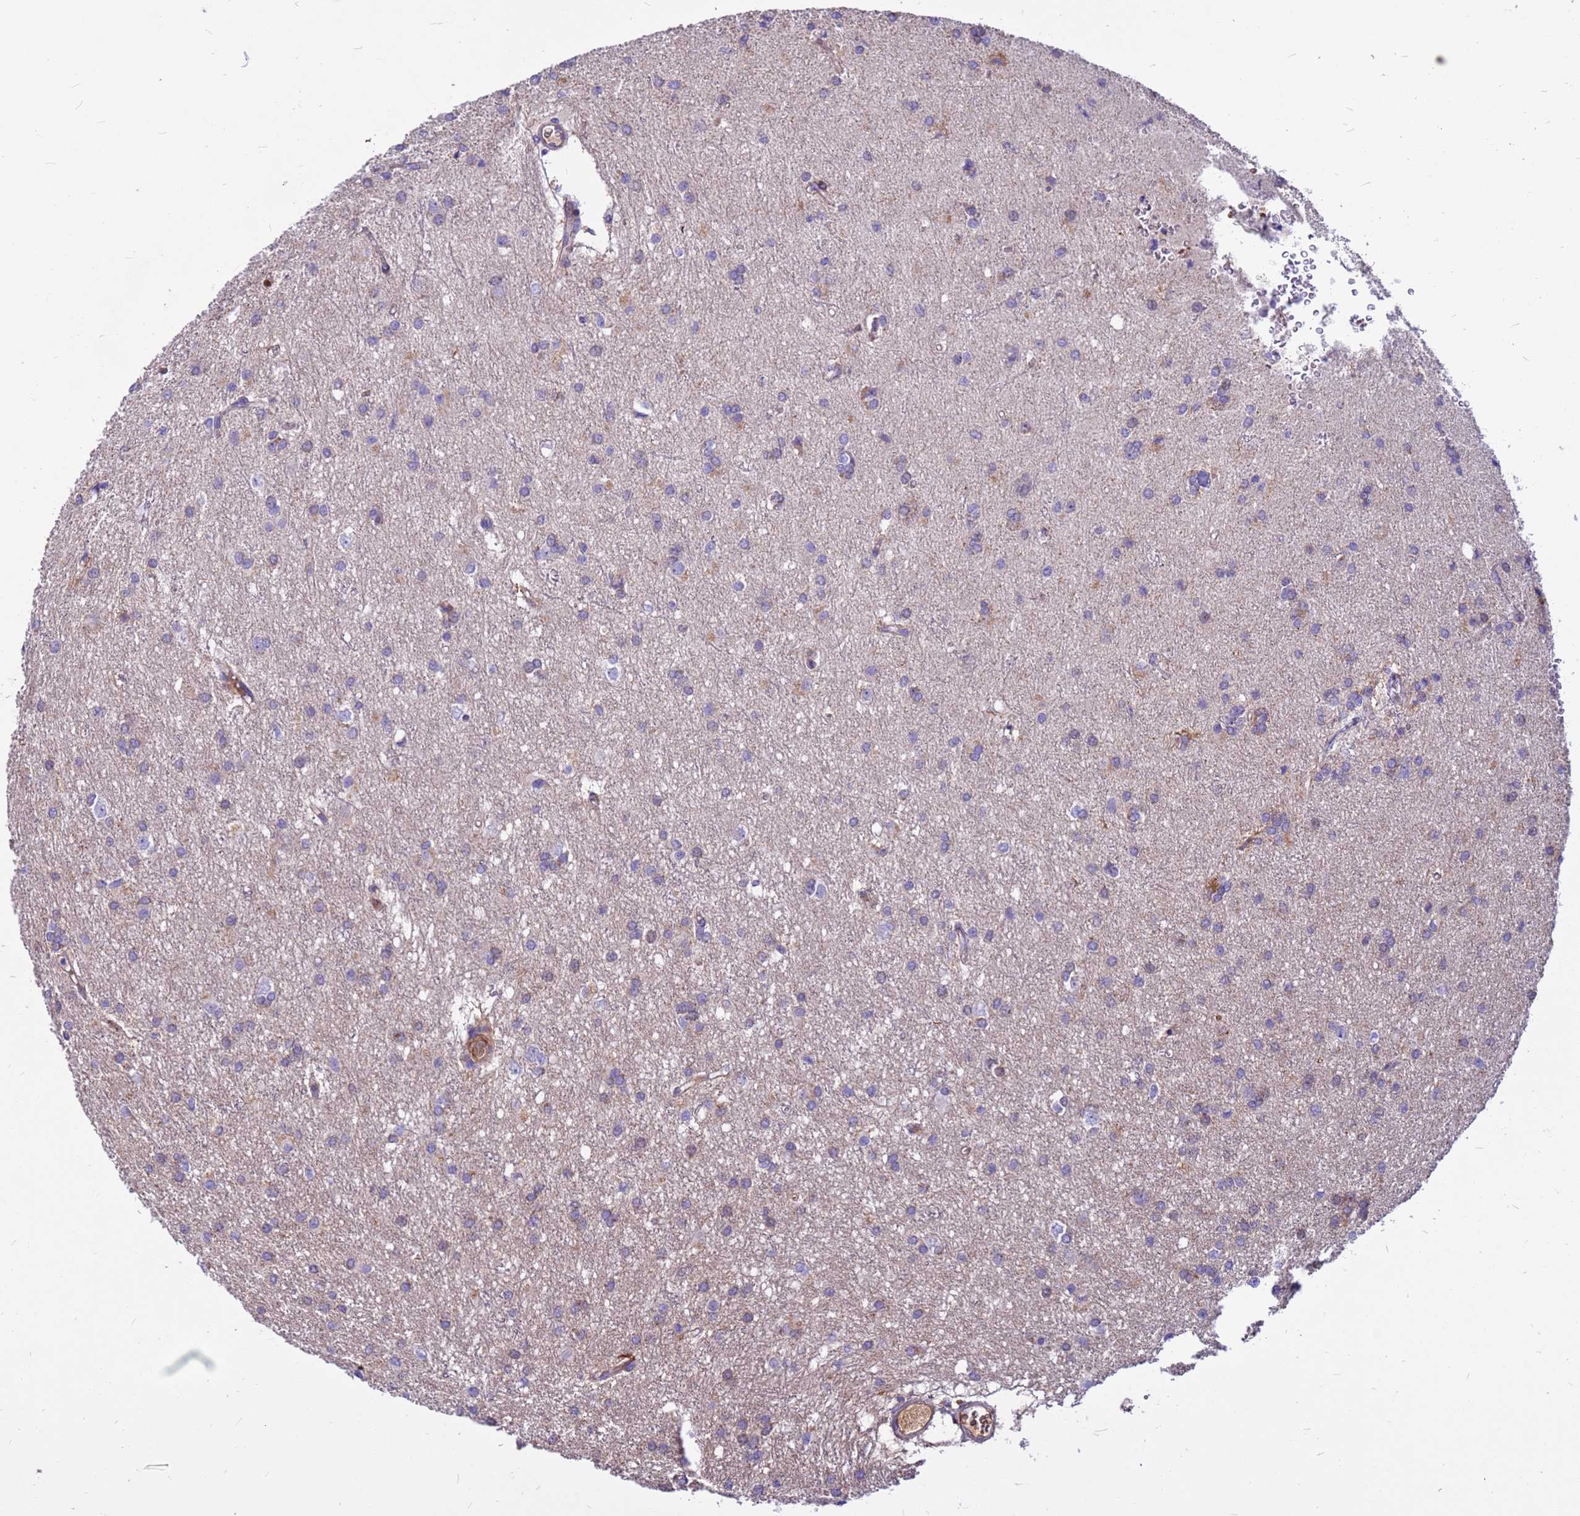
{"staining": {"intensity": "moderate", "quantity": "<25%", "location": "cytoplasmic/membranous"}, "tissue": "glioma", "cell_type": "Tumor cells", "image_type": "cancer", "snomed": [{"axis": "morphology", "description": "Glioma, malignant, High grade"}, {"axis": "topography", "description": "Brain"}], "caption": "Immunohistochemistry (IHC) of glioma reveals low levels of moderate cytoplasmic/membranous staining in approximately <25% of tumor cells.", "gene": "CRHBP", "patient": {"sex": "female", "age": 50}}